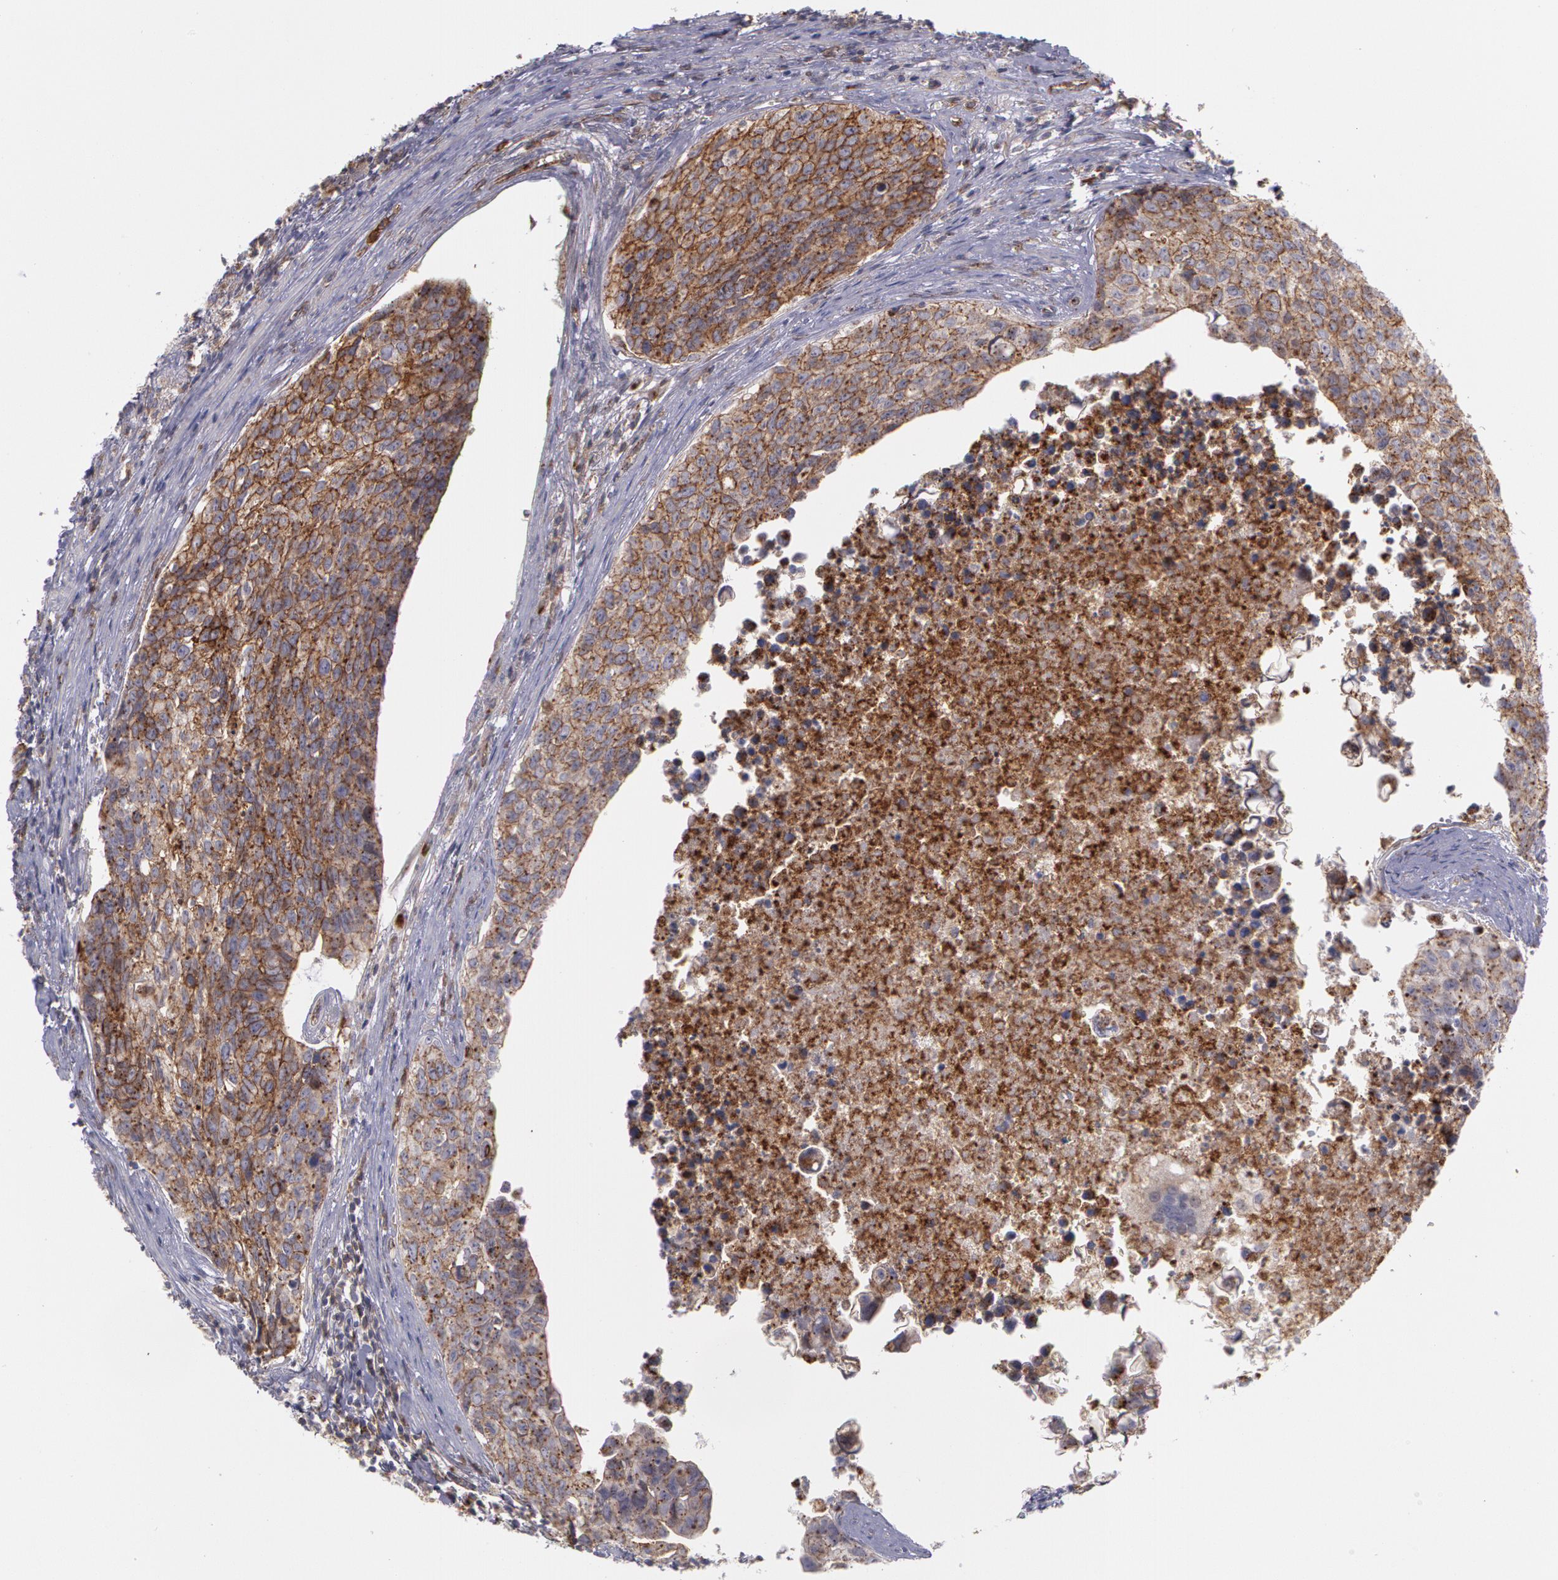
{"staining": {"intensity": "moderate", "quantity": ">75%", "location": "cytoplasmic/membranous"}, "tissue": "urothelial cancer", "cell_type": "Tumor cells", "image_type": "cancer", "snomed": [{"axis": "morphology", "description": "Urothelial carcinoma, High grade"}, {"axis": "topography", "description": "Urinary bladder"}], "caption": "IHC image of human urothelial carcinoma (high-grade) stained for a protein (brown), which shows medium levels of moderate cytoplasmic/membranous positivity in approximately >75% of tumor cells.", "gene": "FLOT2", "patient": {"sex": "male", "age": 81}}